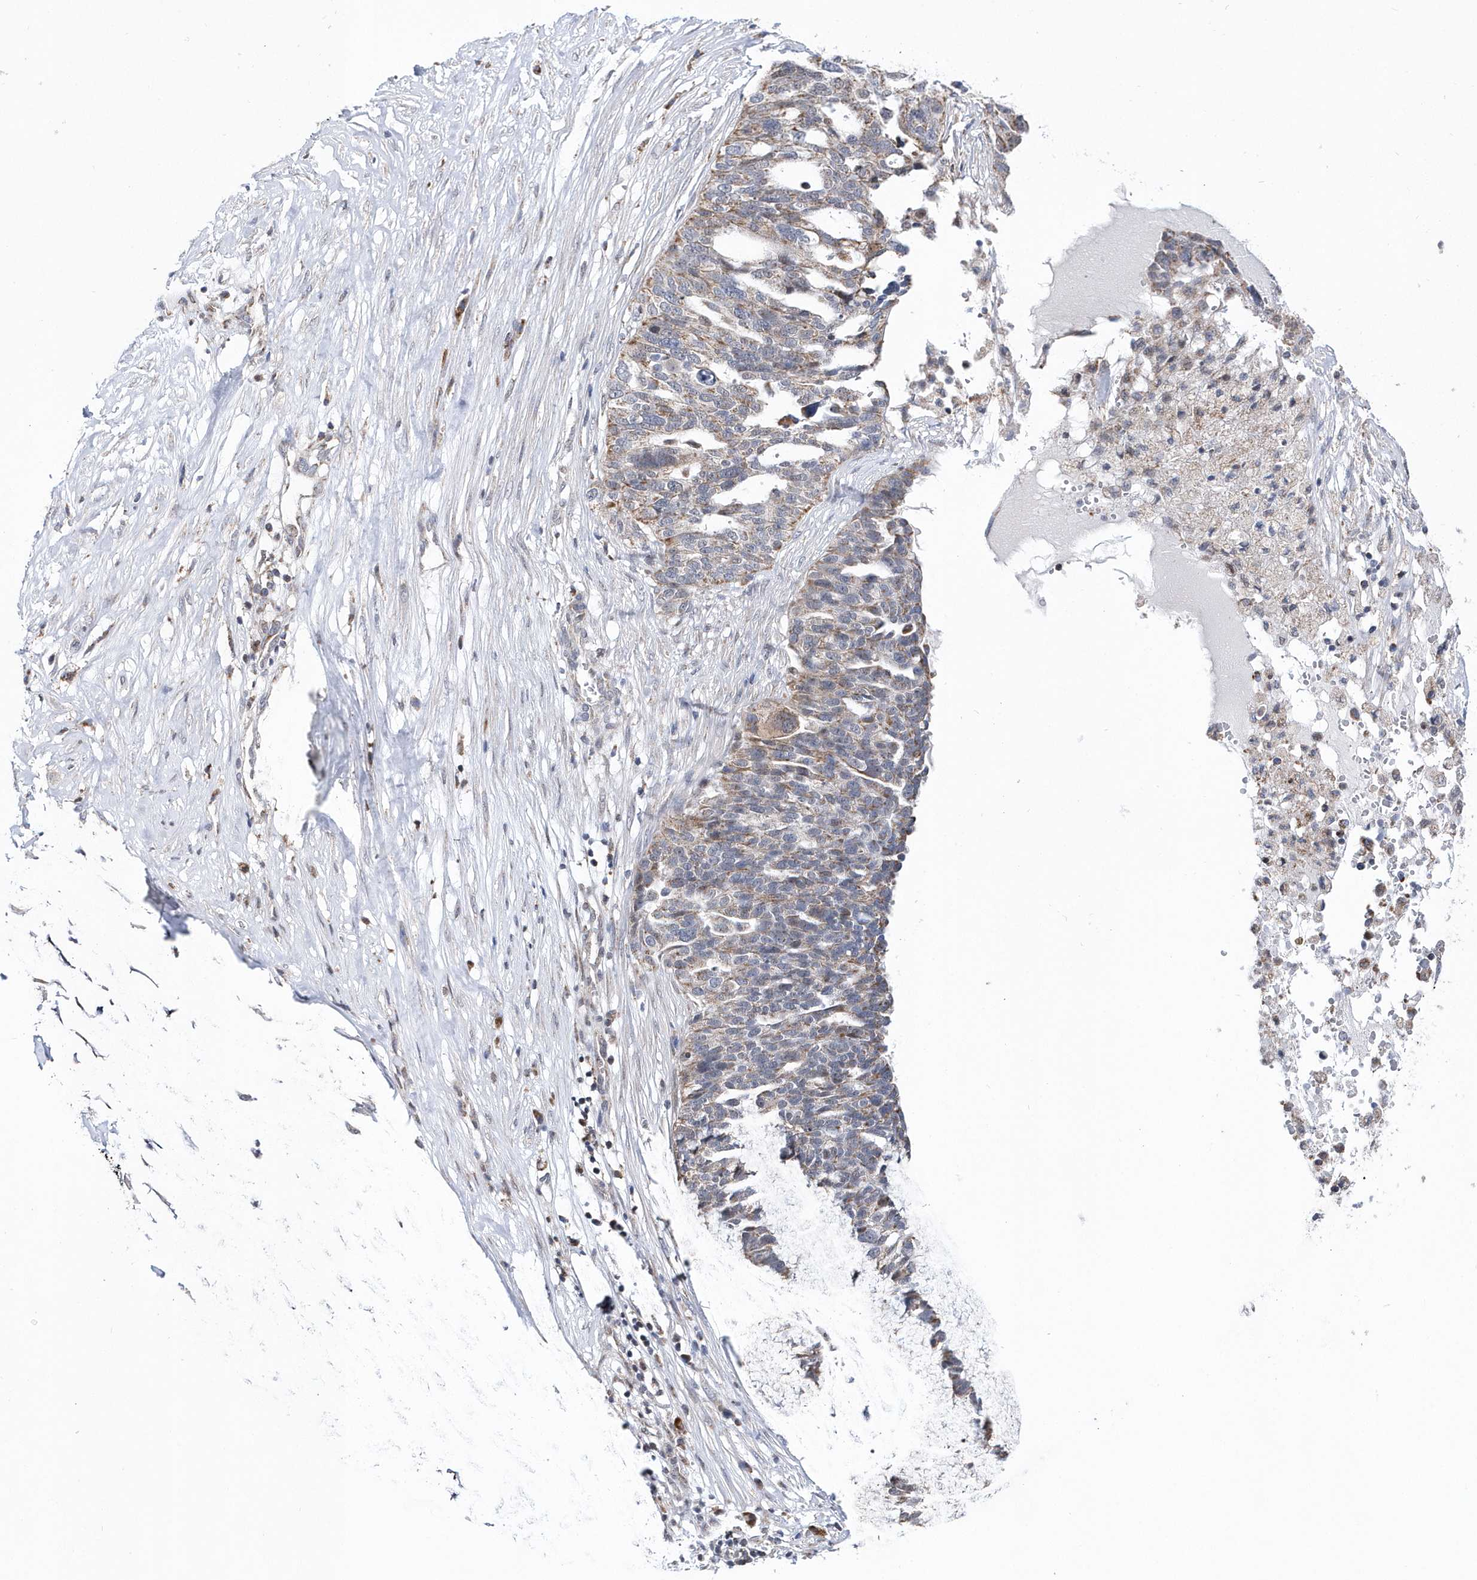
{"staining": {"intensity": "weak", "quantity": "25%-75%", "location": "cytoplasmic/membranous"}, "tissue": "ovarian cancer", "cell_type": "Tumor cells", "image_type": "cancer", "snomed": [{"axis": "morphology", "description": "Cystadenocarcinoma, serous, NOS"}, {"axis": "topography", "description": "Ovary"}], "caption": "This is a histology image of IHC staining of serous cystadenocarcinoma (ovarian), which shows weak staining in the cytoplasmic/membranous of tumor cells.", "gene": "SPATA5", "patient": {"sex": "female", "age": 59}}